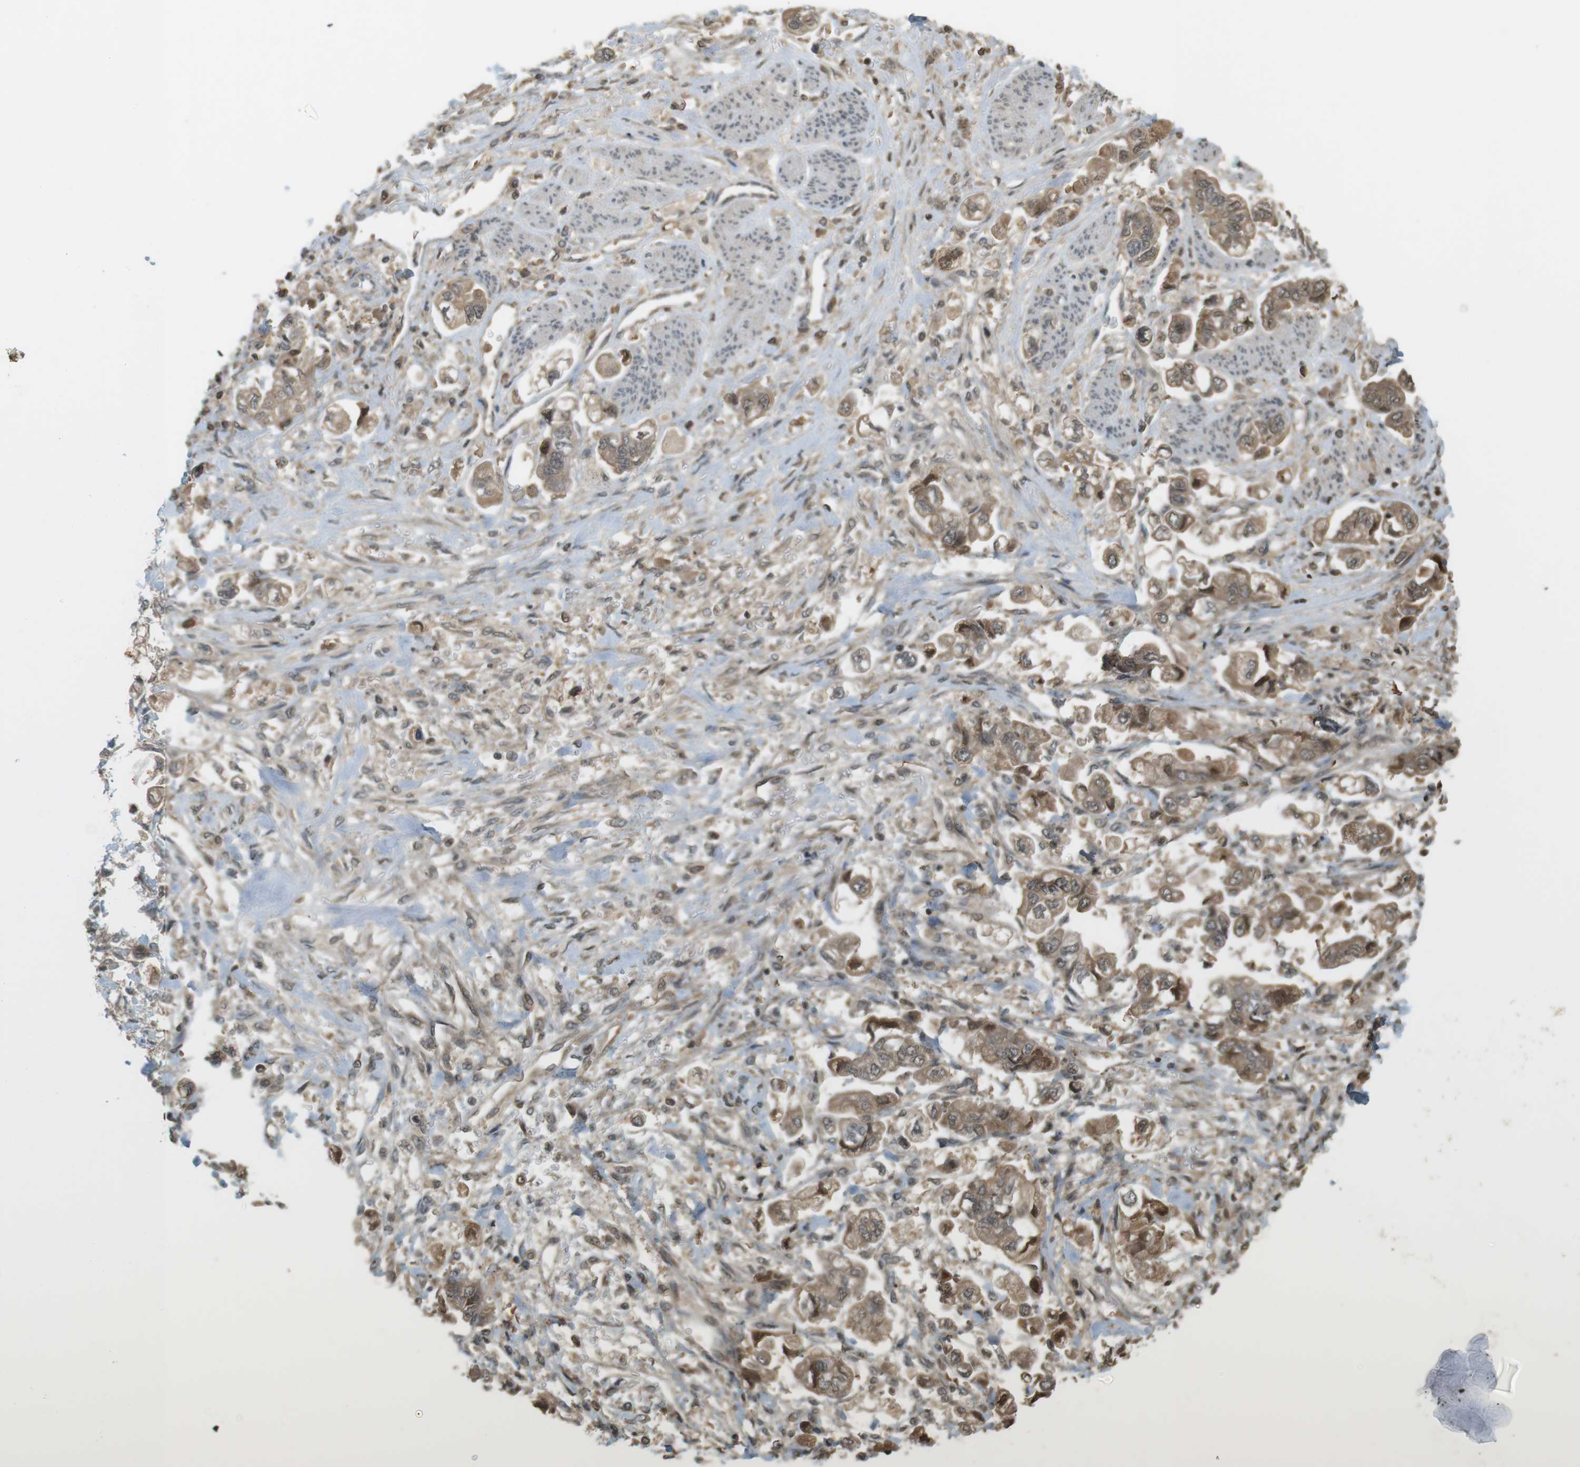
{"staining": {"intensity": "weak", "quantity": ">75%", "location": "cytoplasmic/membranous"}, "tissue": "stomach cancer", "cell_type": "Tumor cells", "image_type": "cancer", "snomed": [{"axis": "morphology", "description": "Normal tissue, NOS"}, {"axis": "morphology", "description": "Adenocarcinoma, NOS"}, {"axis": "topography", "description": "Stomach"}], "caption": "Adenocarcinoma (stomach) was stained to show a protein in brown. There is low levels of weak cytoplasmic/membranous staining in about >75% of tumor cells.", "gene": "SRR", "patient": {"sex": "male", "age": 62}}